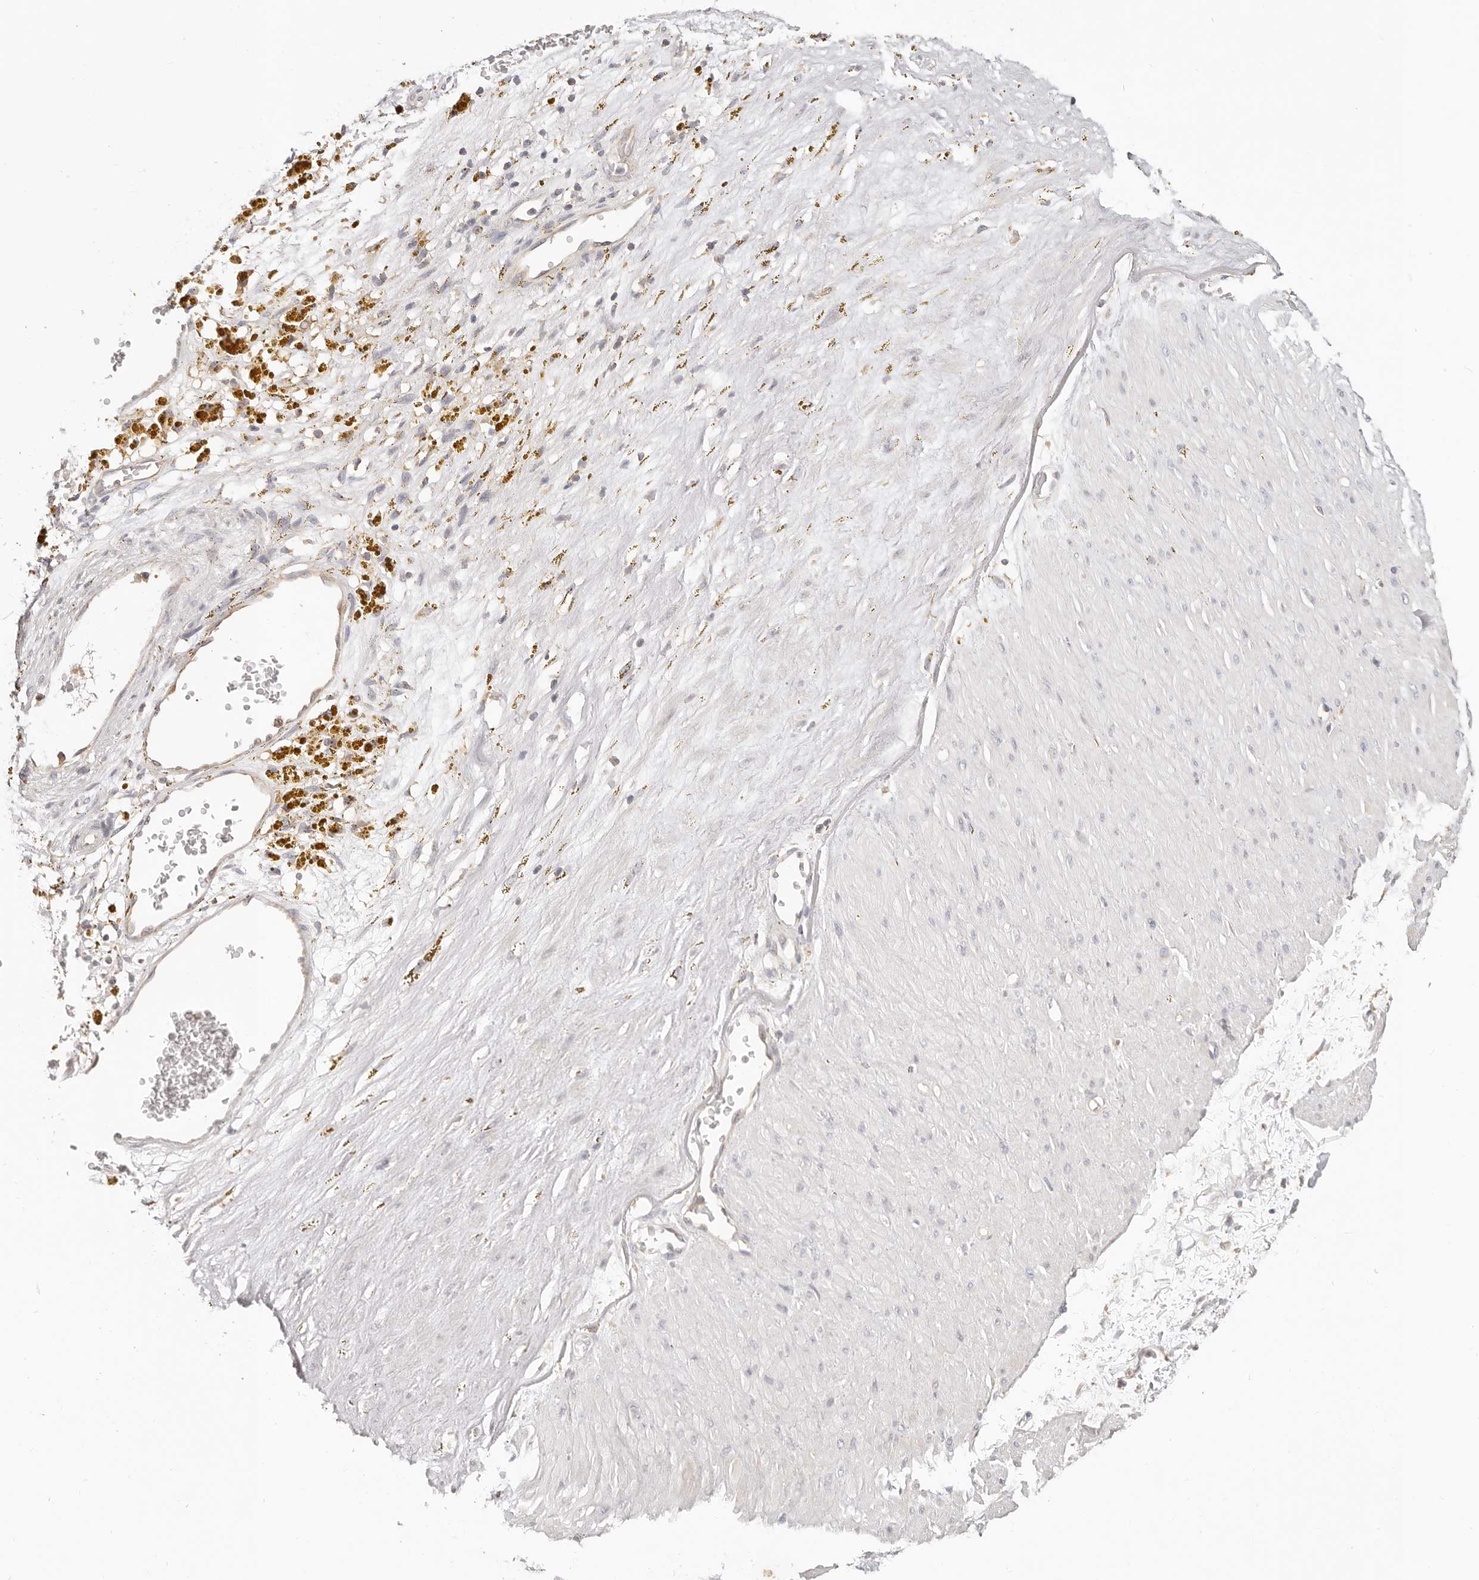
{"staining": {"intensity": "negative", "quantity": "none", "location": "none"}, "tissue": "adipose tissue", "cell_type": "Adipocytes", "image_type": "normal", "snomed": [{"axis": "morphology", "description": "Normal tissue, NOS"}, {"axis": "topography", "description": "Soft tissue"}], "caption": "IHC image of benign adipose tissue: adipose tissue stained with DAB (3,3'-diaminobenzidine) demonstrates no significant protein positivity in adipocytes.", "gene": "DTNBP1", "patient": {"sex": "male", "age": 72}}